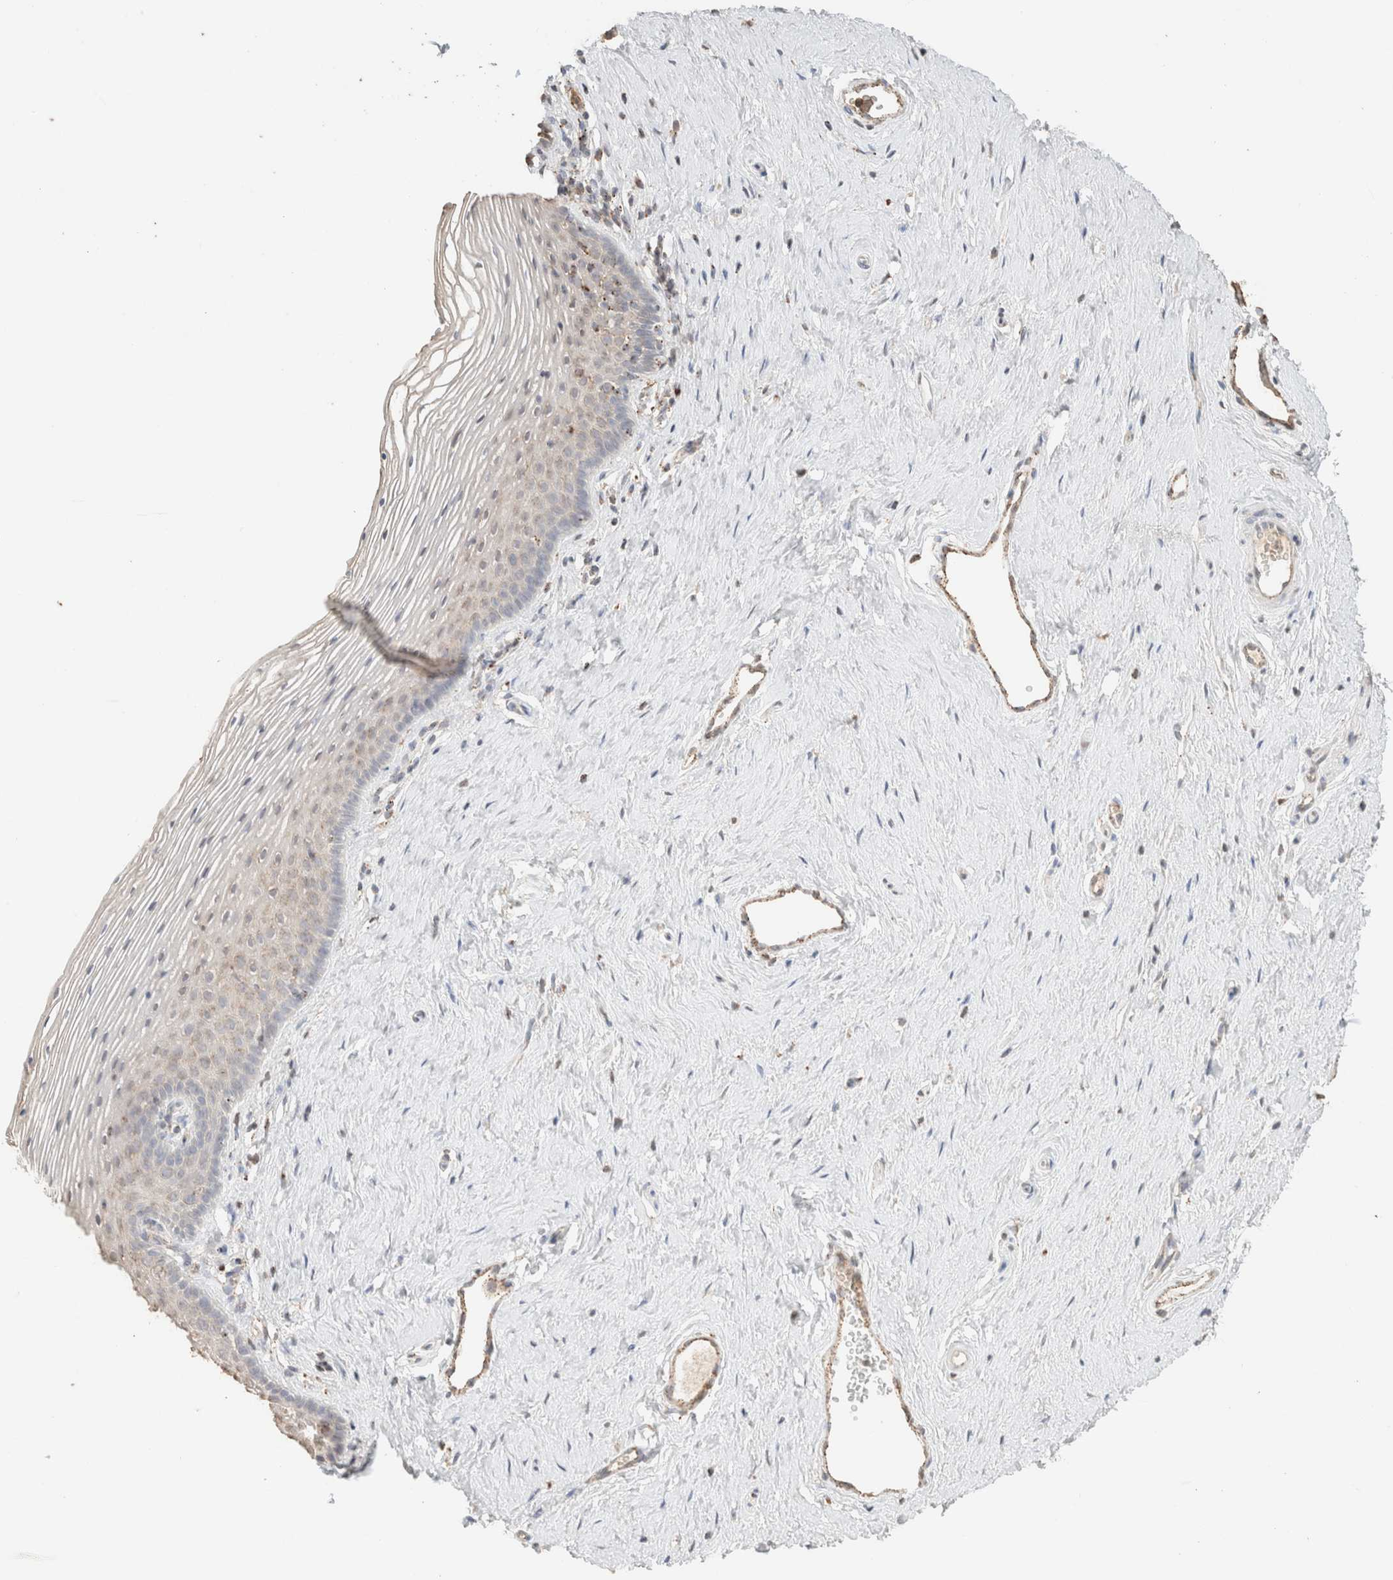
{"staining": {"intensity": "weak", "quantity": "<25%", "location": "cytoplasmic/membranous"}, "tissue": "vagina", "cell_type": "Squamous epithelial cells", "image_type": "normal", "snomed": [{"axis": "morphology", "description": "Normal tissue, NOS"}, {"axis": "topography", "description": "Vagina"}], "caption": "Immunohistochemistry (IHC) of benign vagina demonstrates no staining in squamous epithelial cells. Brightfield microscopy of IHC stained with DAB (brown) and hematoxylin (blue), captured at high magnification.", "gene": "CTSC", "patient": {"sex": "female", "age": 32}}